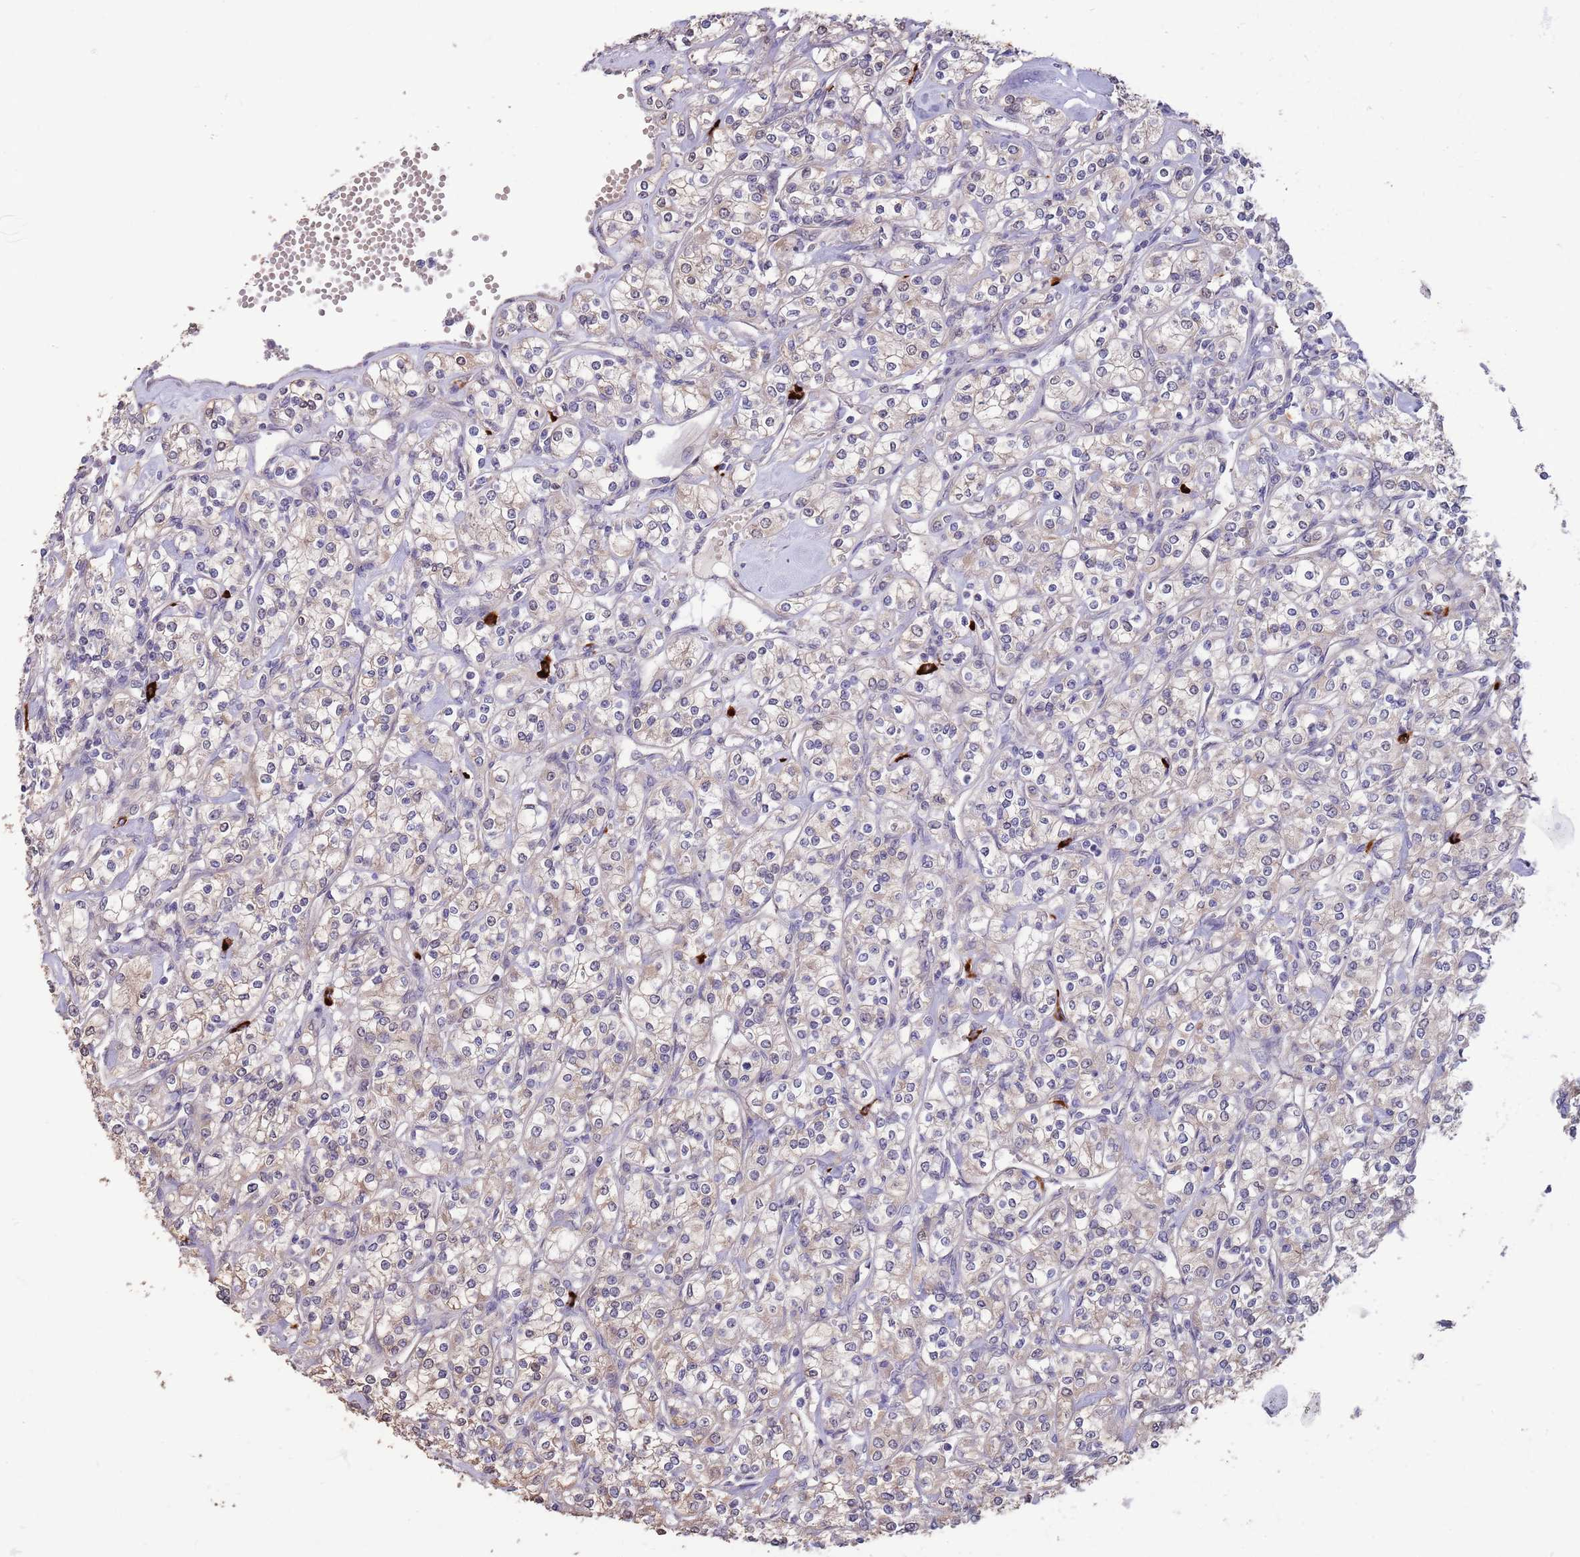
{"staining": {"intensity": "weak", "quantity": "25%-75%", "location": "cytoplasmic/membranous"}, "tissue": "renal cancer", "cell_type": "Tumor cells", "image_type": "cancer", "snomed": [{"axis": "morphology", "description": "Adenocarcinoma, NOS"}, {"axis": "topography", "description": "Kidney"}], "caption": "An image showing weak cytoplasmic/membranous expression in approximately 25%-75% of tumor cells in renal cancer (adenocarcinoma), as visualized by brown immunohistochemical staining.", "gene": "MARVELD2", "patient": {"sex": "male", "age": 77}}